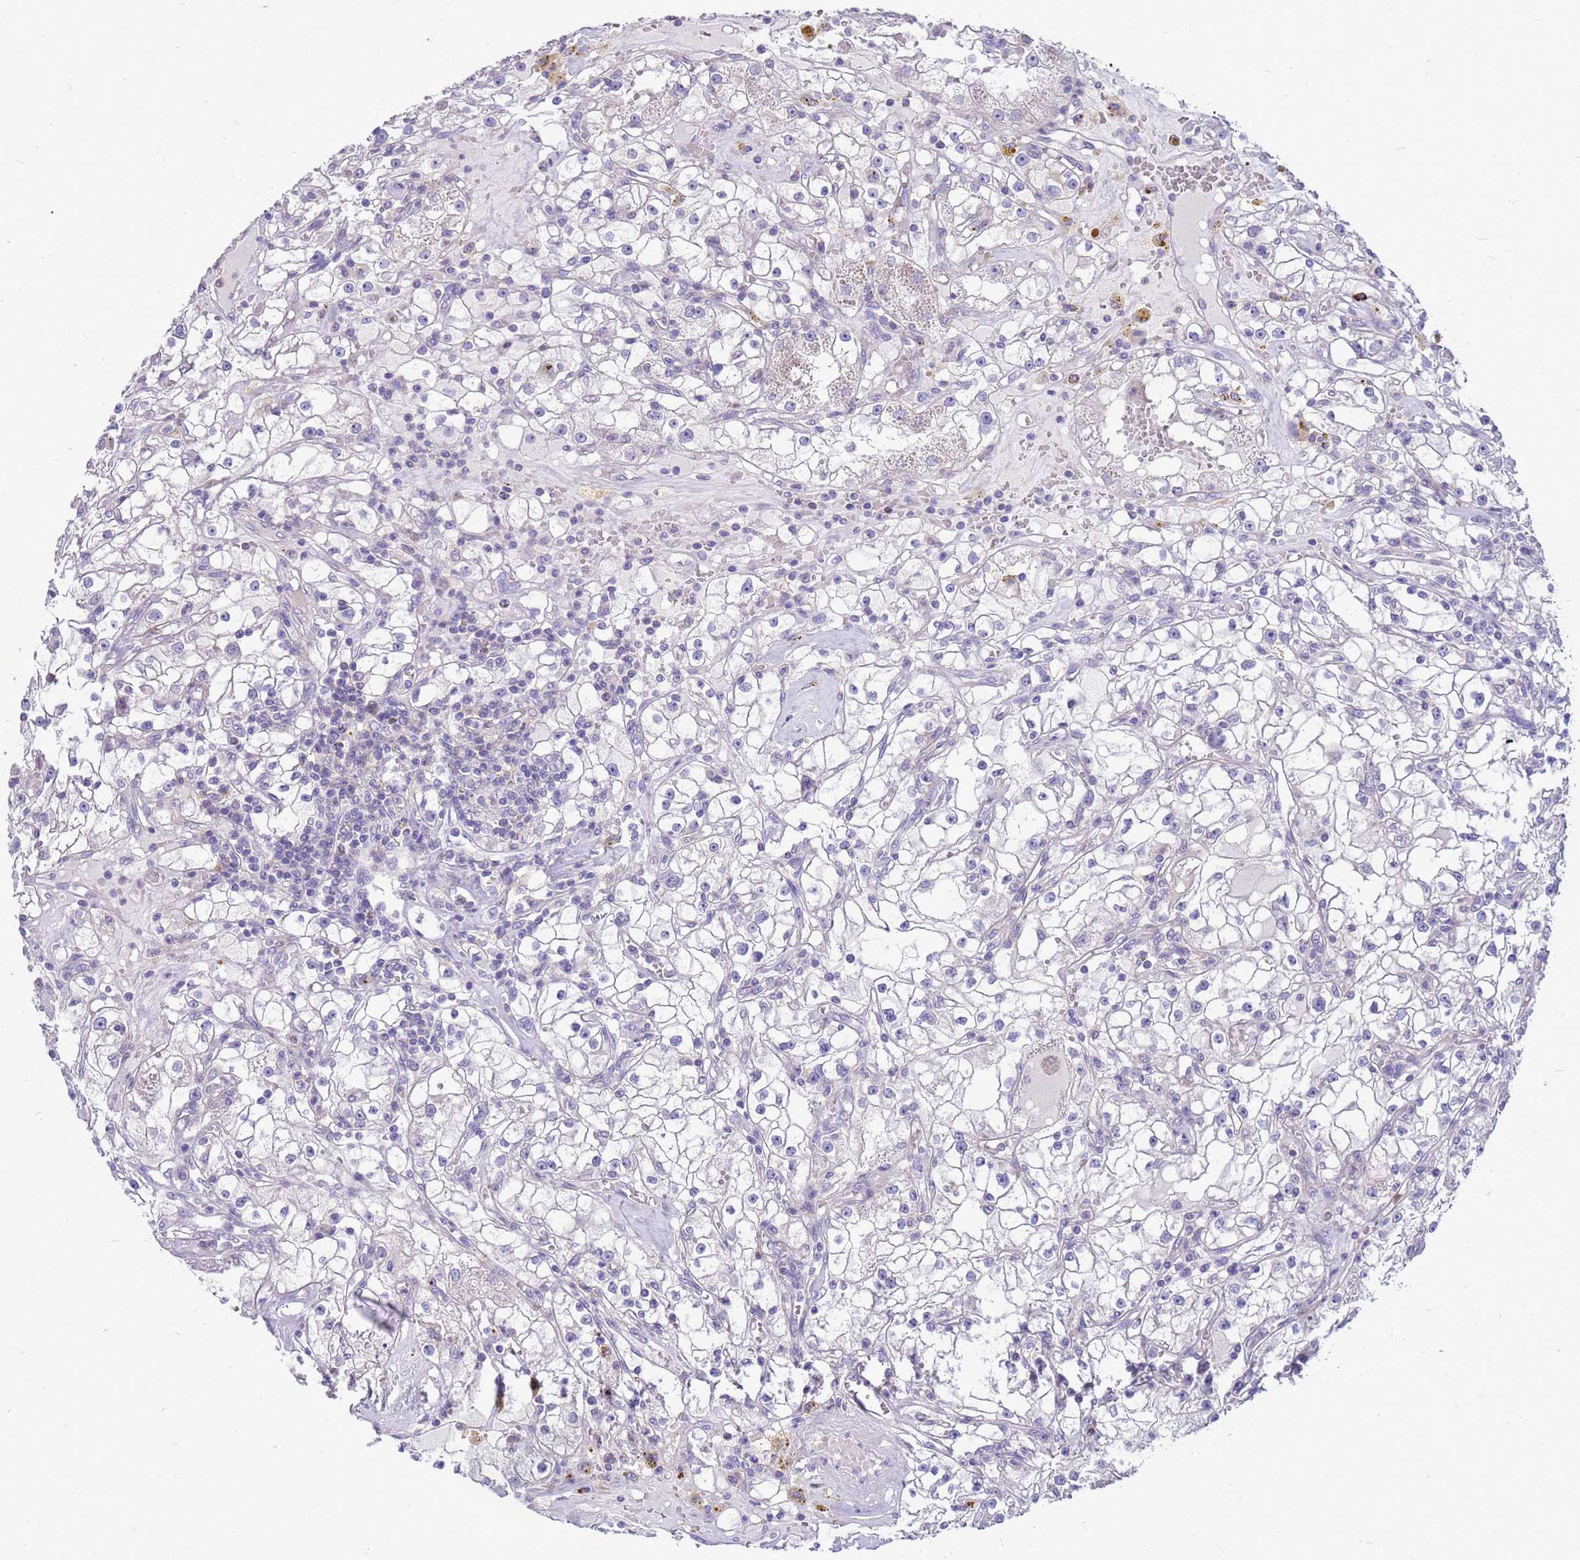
{"staining": {"intensity": "negative", "quantity": "none", "location": "none"}, "tissue": "renal cancer", "cell_type": "Tumor cells", "image_type": "cancer", "snomed": [{"axis": "morphology", "description": "Adenocarcinoma, NOS"}, {"axis": "topography", "description": "Kidney"}], "caption": "DAB immunohistochemical staining of human renal cancer exhibits no significant positivity in tumor cells.", "gene": "PDE10A", "patient": {"sex": "male", "age": 56}}